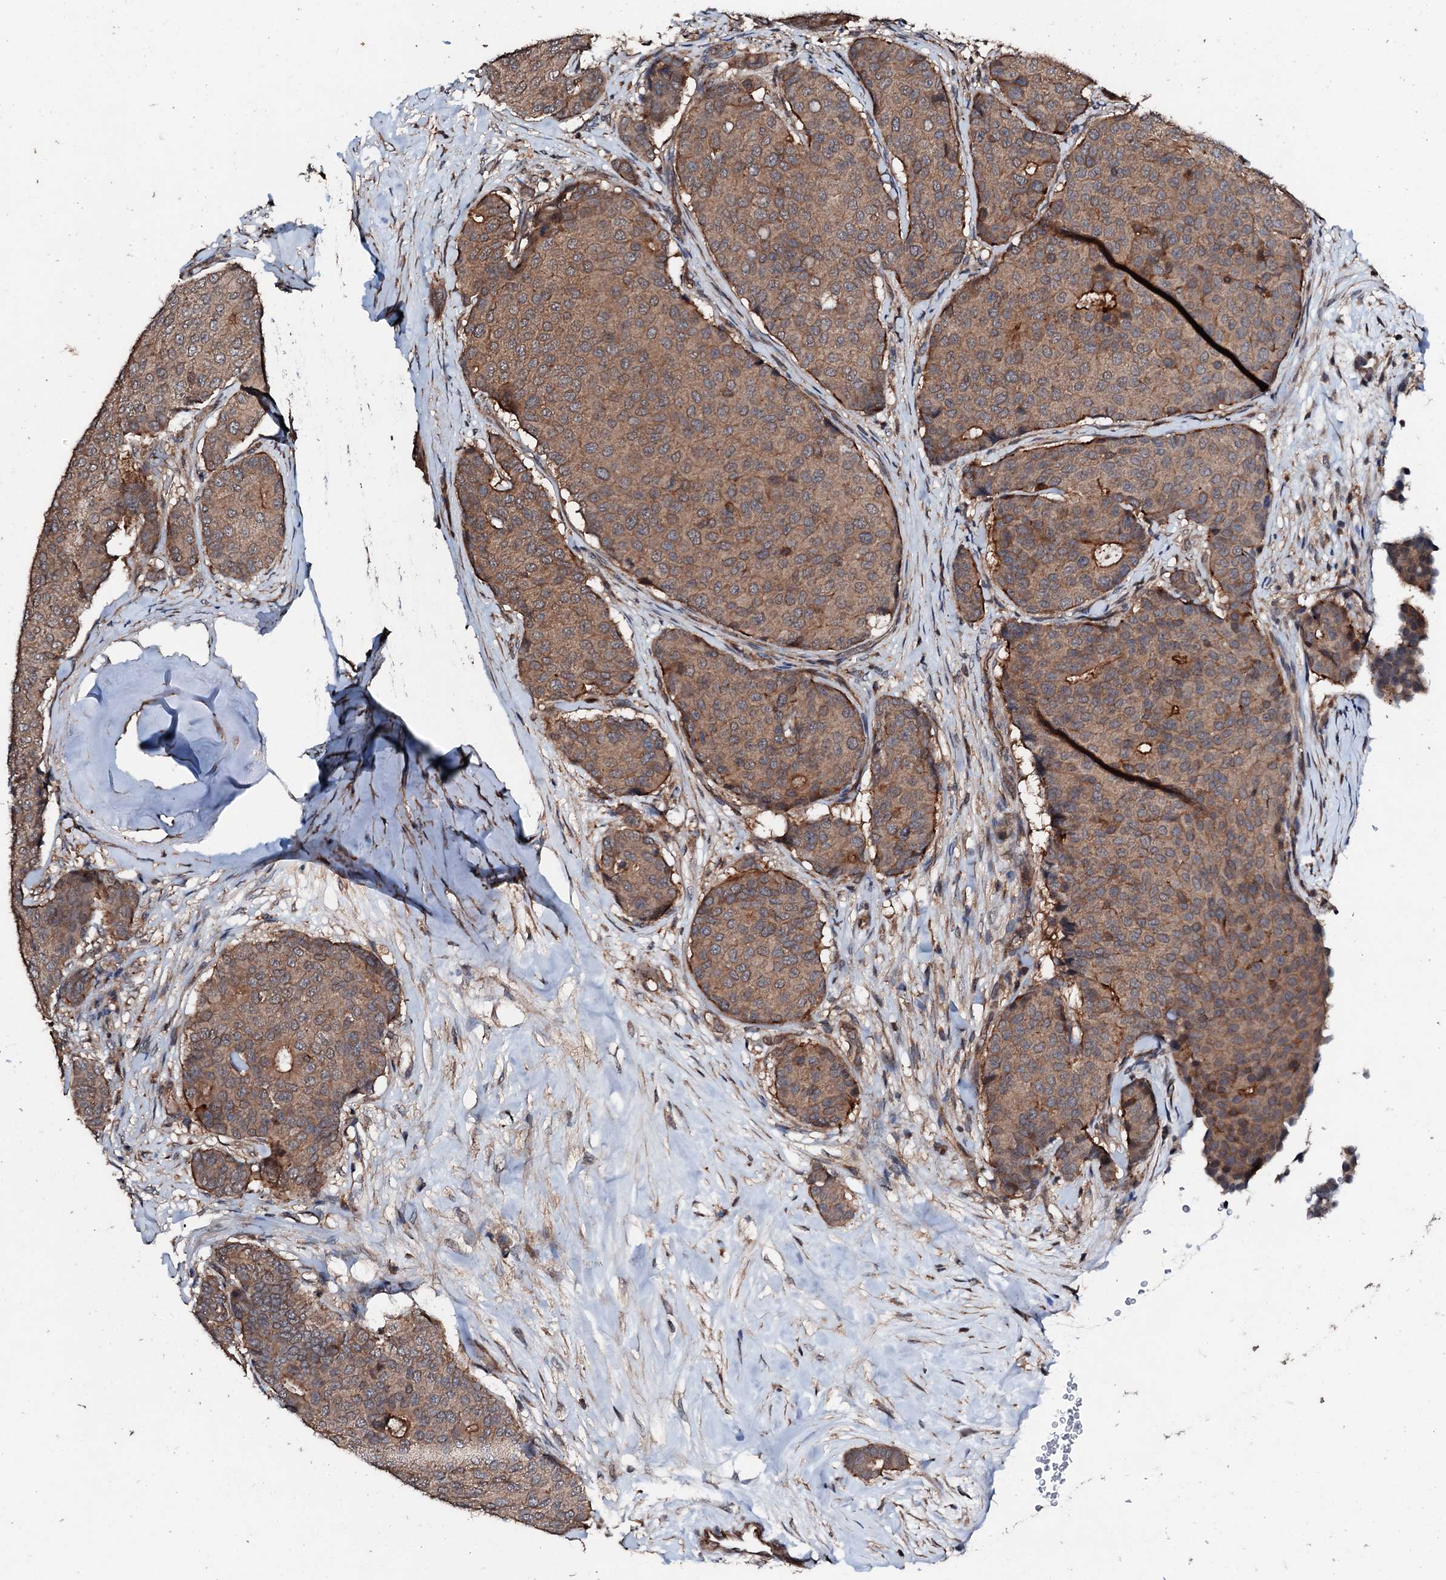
{"staining": {"intensity": "moderate", "quantity": ">75%", "location": "cytoplasmic/membranous"}, "tissue": "breast cancer", "cell_type": "Tumor cells", "image_type": "cancer", "snomed": [{"axis": "morphology", "description": "Duct carcinoma"}, {"axis": "topography", "description": "Breast"}], "caption": "Immunohistochemical staining of human intraductal carcinoma (breast) exhibits moderate cytoplasmic/membranous protein staining in approximately >75% of tumor cells. Nuclei are stained in blue.", "gene": "FGD4", "patient": {"sex": "female", "age": 75}}